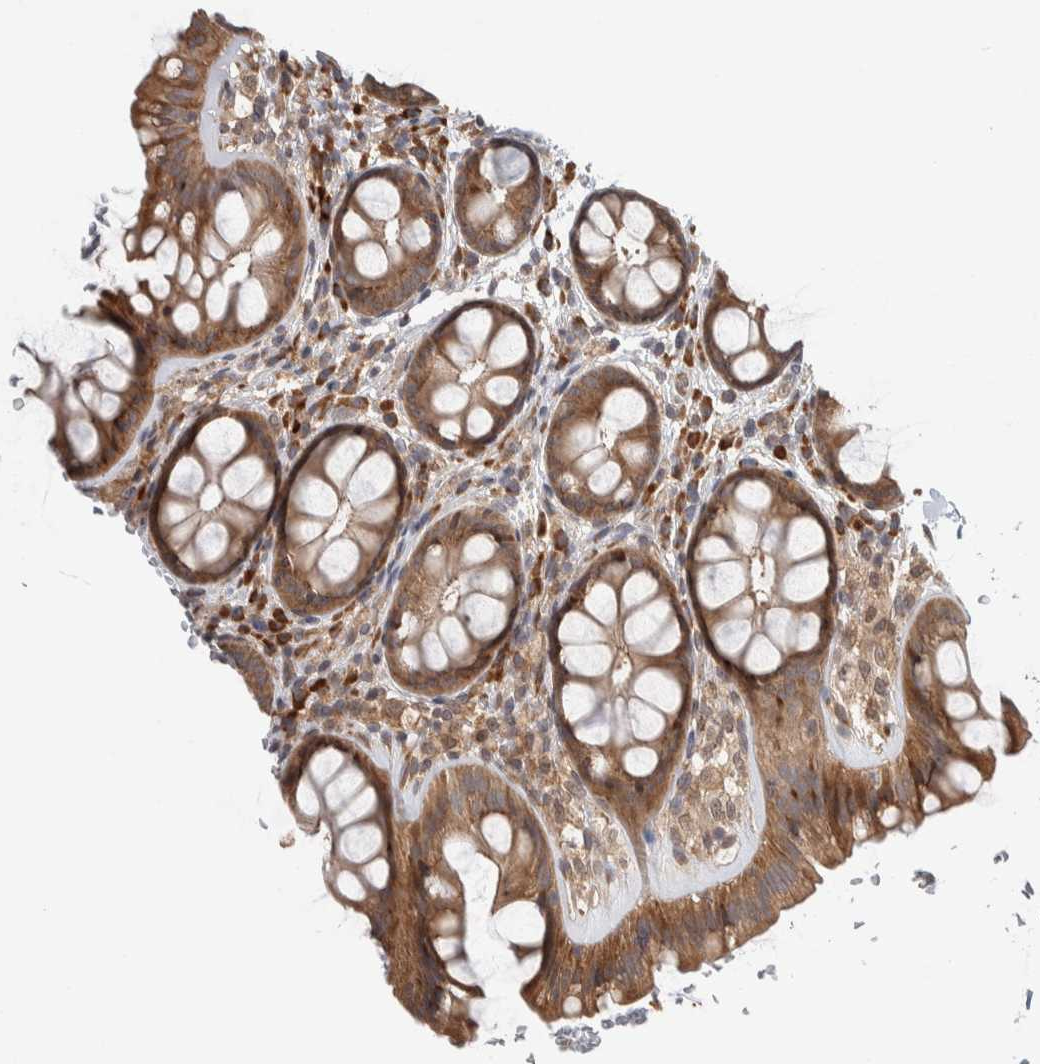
{"staining": {"intensity": "moderate", "quantity": ">75%", "location": "cytoplasmic/membranous"}, "tissue": "colon", "cell_type": "Endothelial cells", "image_type": "normal", "snomed": [{"axis": "morphology", "description": "Normal tissue, NOS"}, {"axis": "topography", "description": "Colon"}], "caption": "Colon stained with DAB IHC exhibits medium levels of moderate cytoplasmic/membranous positivity in approximately >75% of endothelial cells.", "gene": "TBC1D31", "patient": {"sex": "female", "age": 56}}